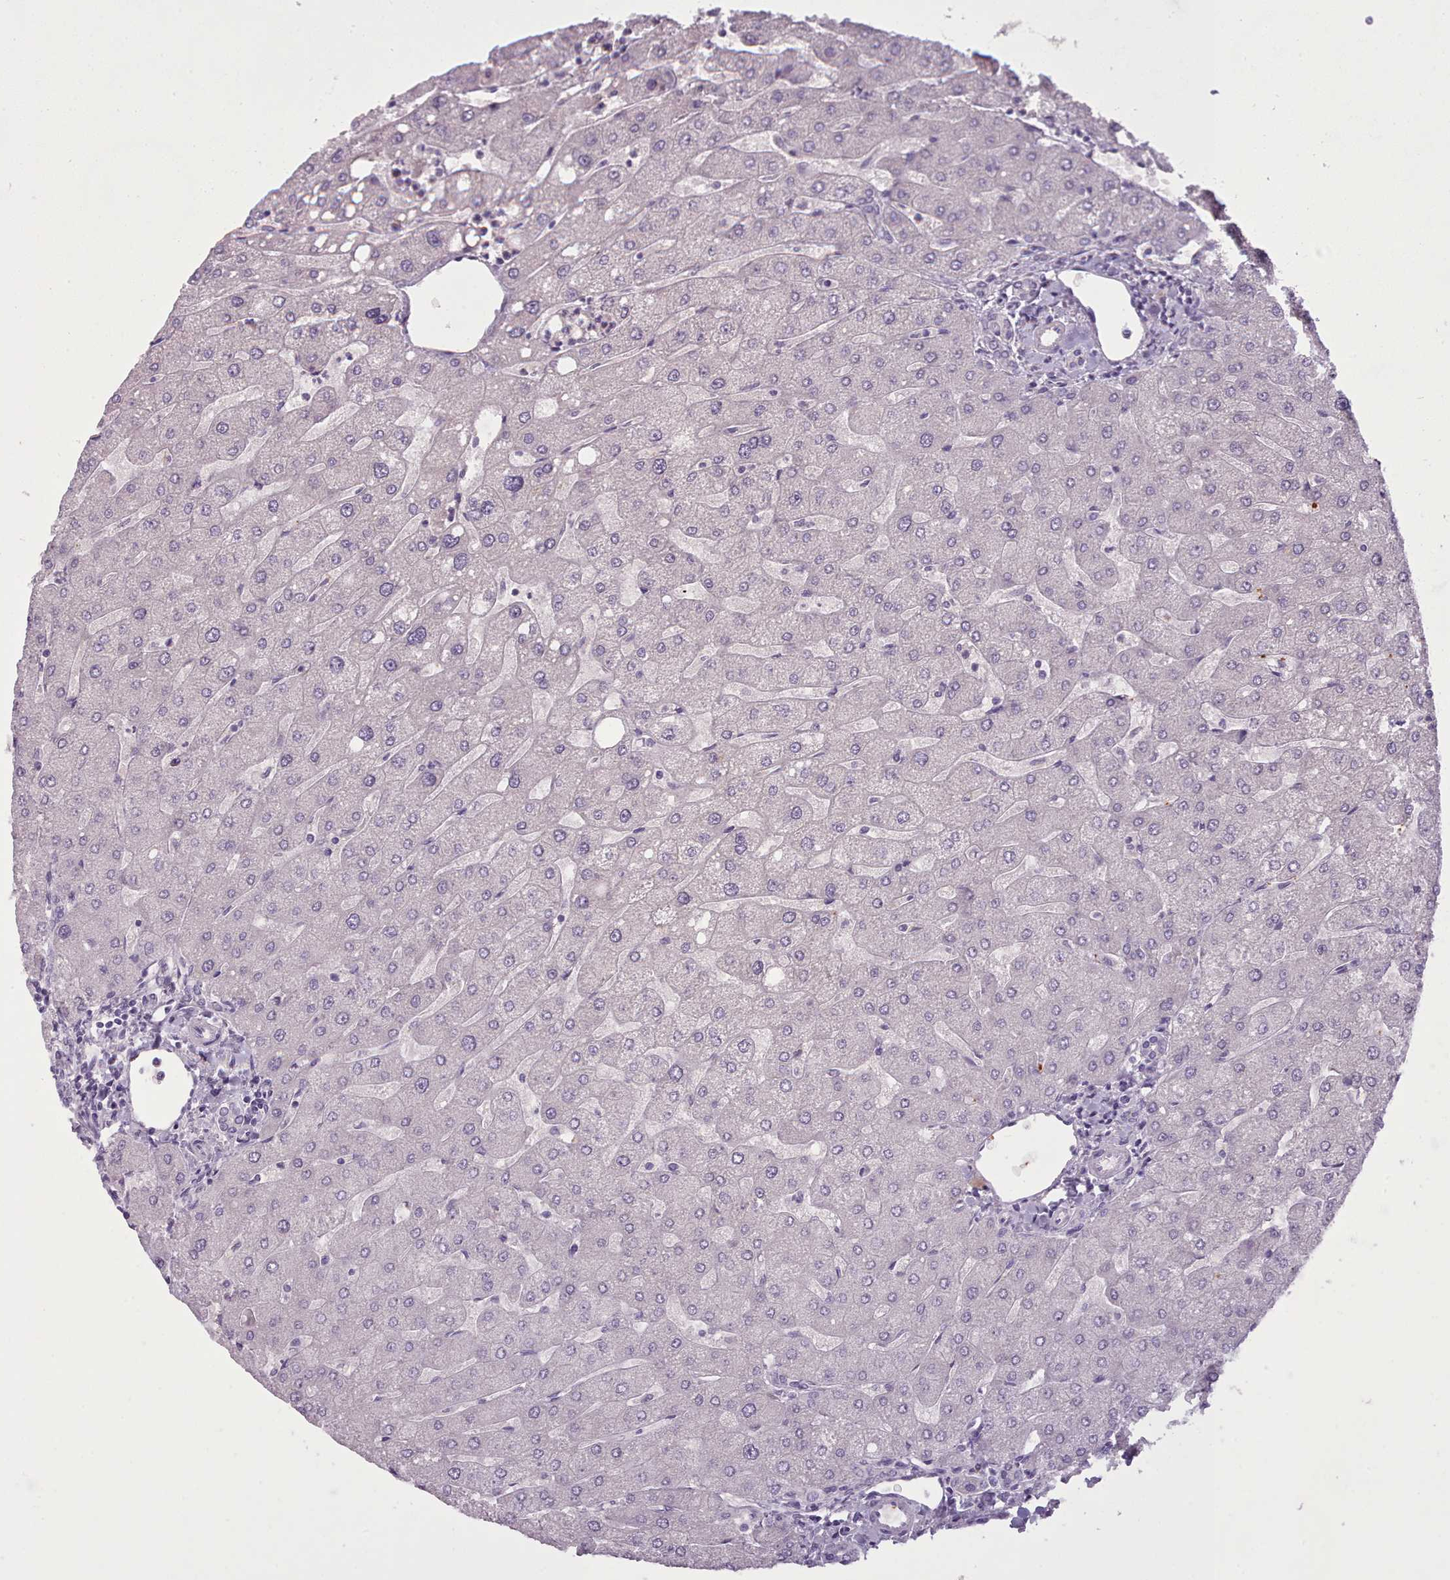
{"staining": {"intensity": "negative", "quantity": "none", "location": "none"}, "tissue": "liver", "cell_type": "Cholangiocytes", "image_type": "normal", "snomed": [{"axis": "morphology", "description": "Normal tissue, NOS"}, {"axis": "topography", "description": "Liver"}], "caption": "A high-resolution micrograph shows IHC staining of unremarkable liver, which displays no significant expression in cholangiocytes.", "gene": "NDST2", "patient": {"sex": "male", "age": 67}}